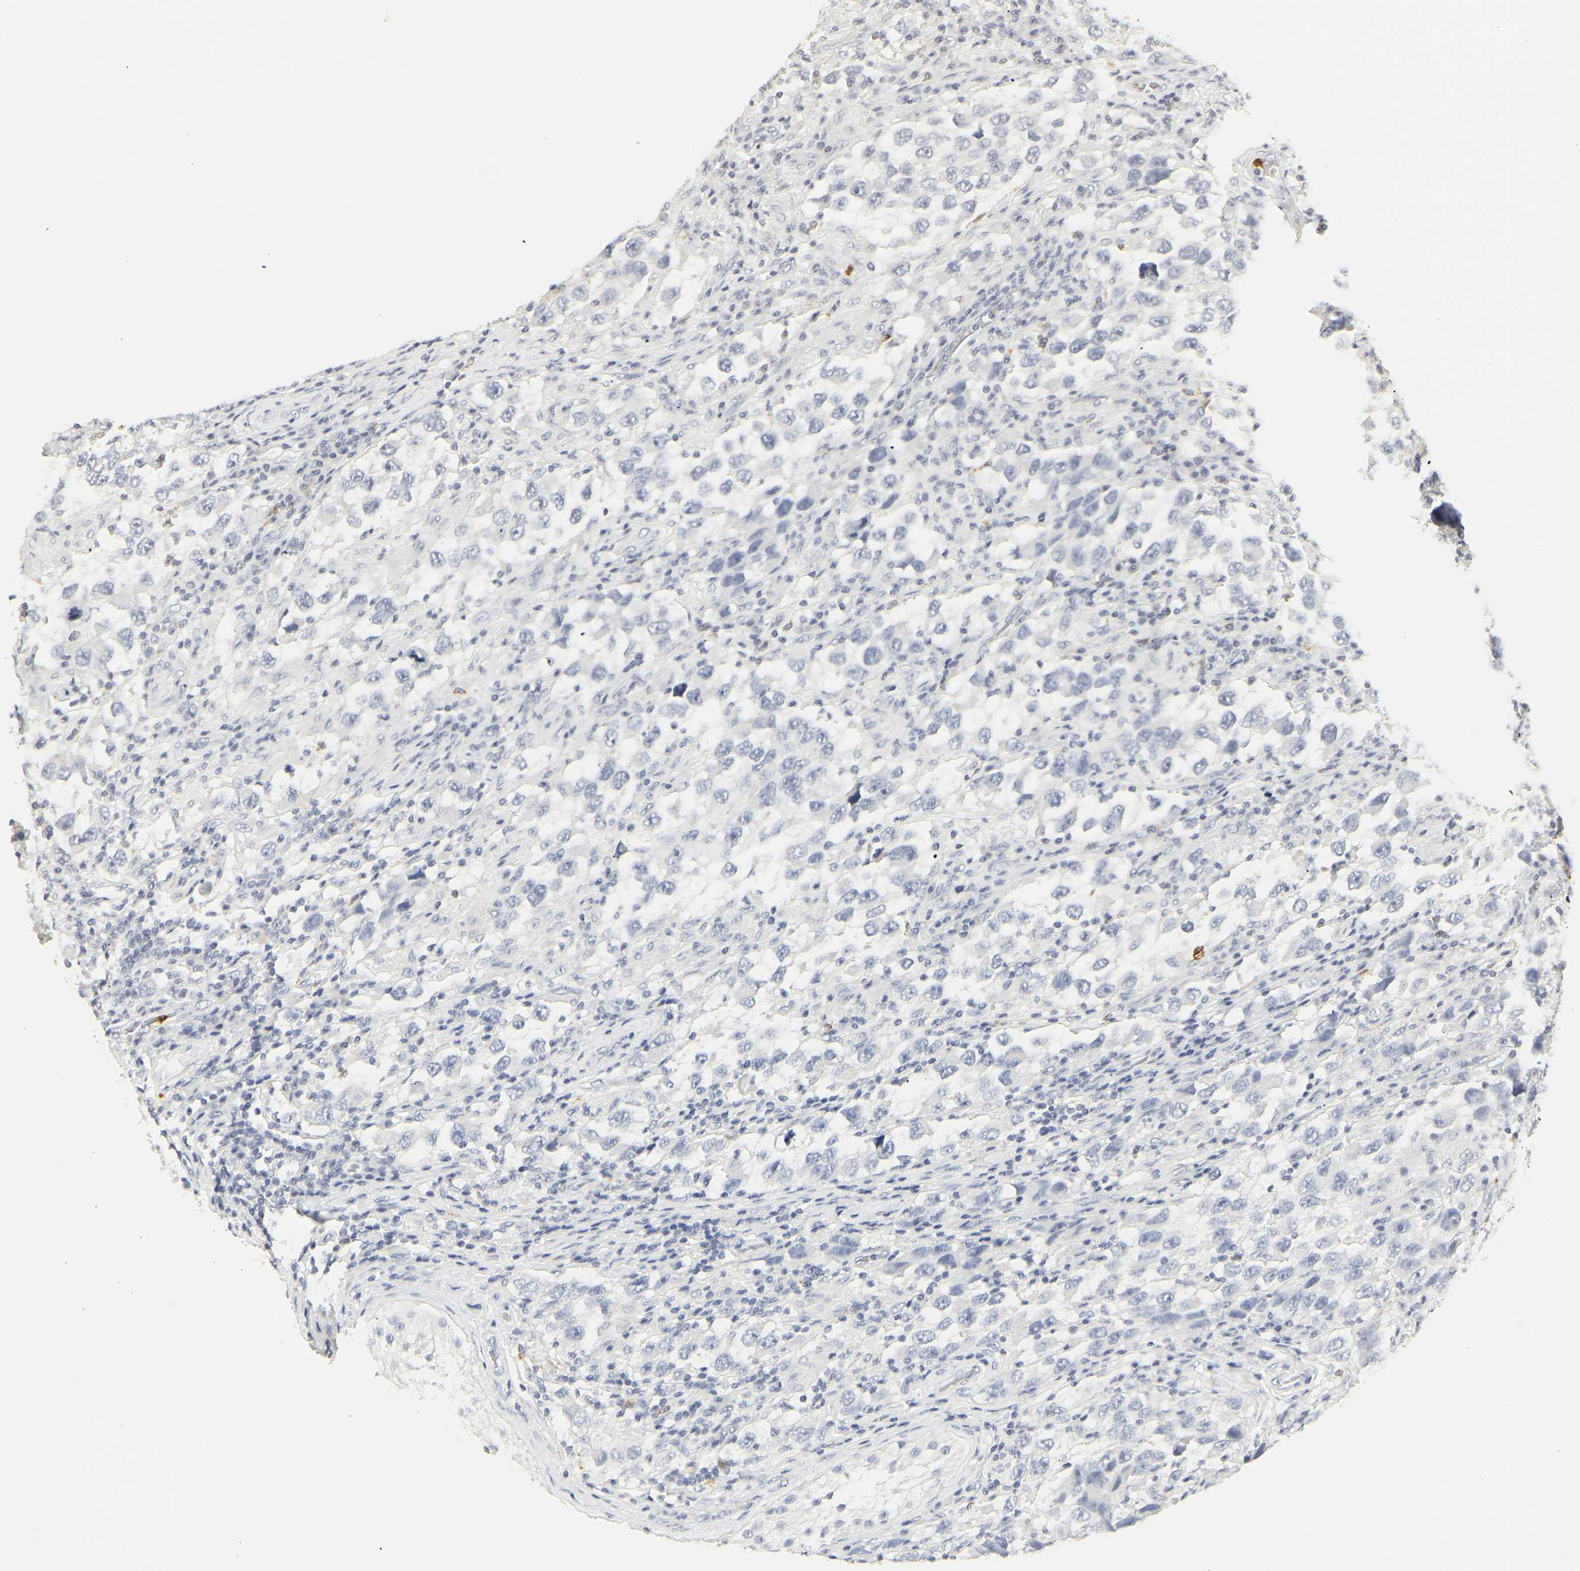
{"staining": {"intensity": "negative", "quantity": "none", "location": "none"}, "tissue": "testis cancer", "cell_type": "Tumor cells", "image_type": "cancer", "snomed": [{"axis": "morphology", "description": "Carcinoma, Embryonal, NOS"}, {"axis": "topography", "description": "Testis"}], "caption": "This is a histopathology image of IHC staining of embryonal carcinoma (testis), which shows no staining in tumor cells.", "gene": "MPO", "patient": {"sex": "male", "age": 21}}